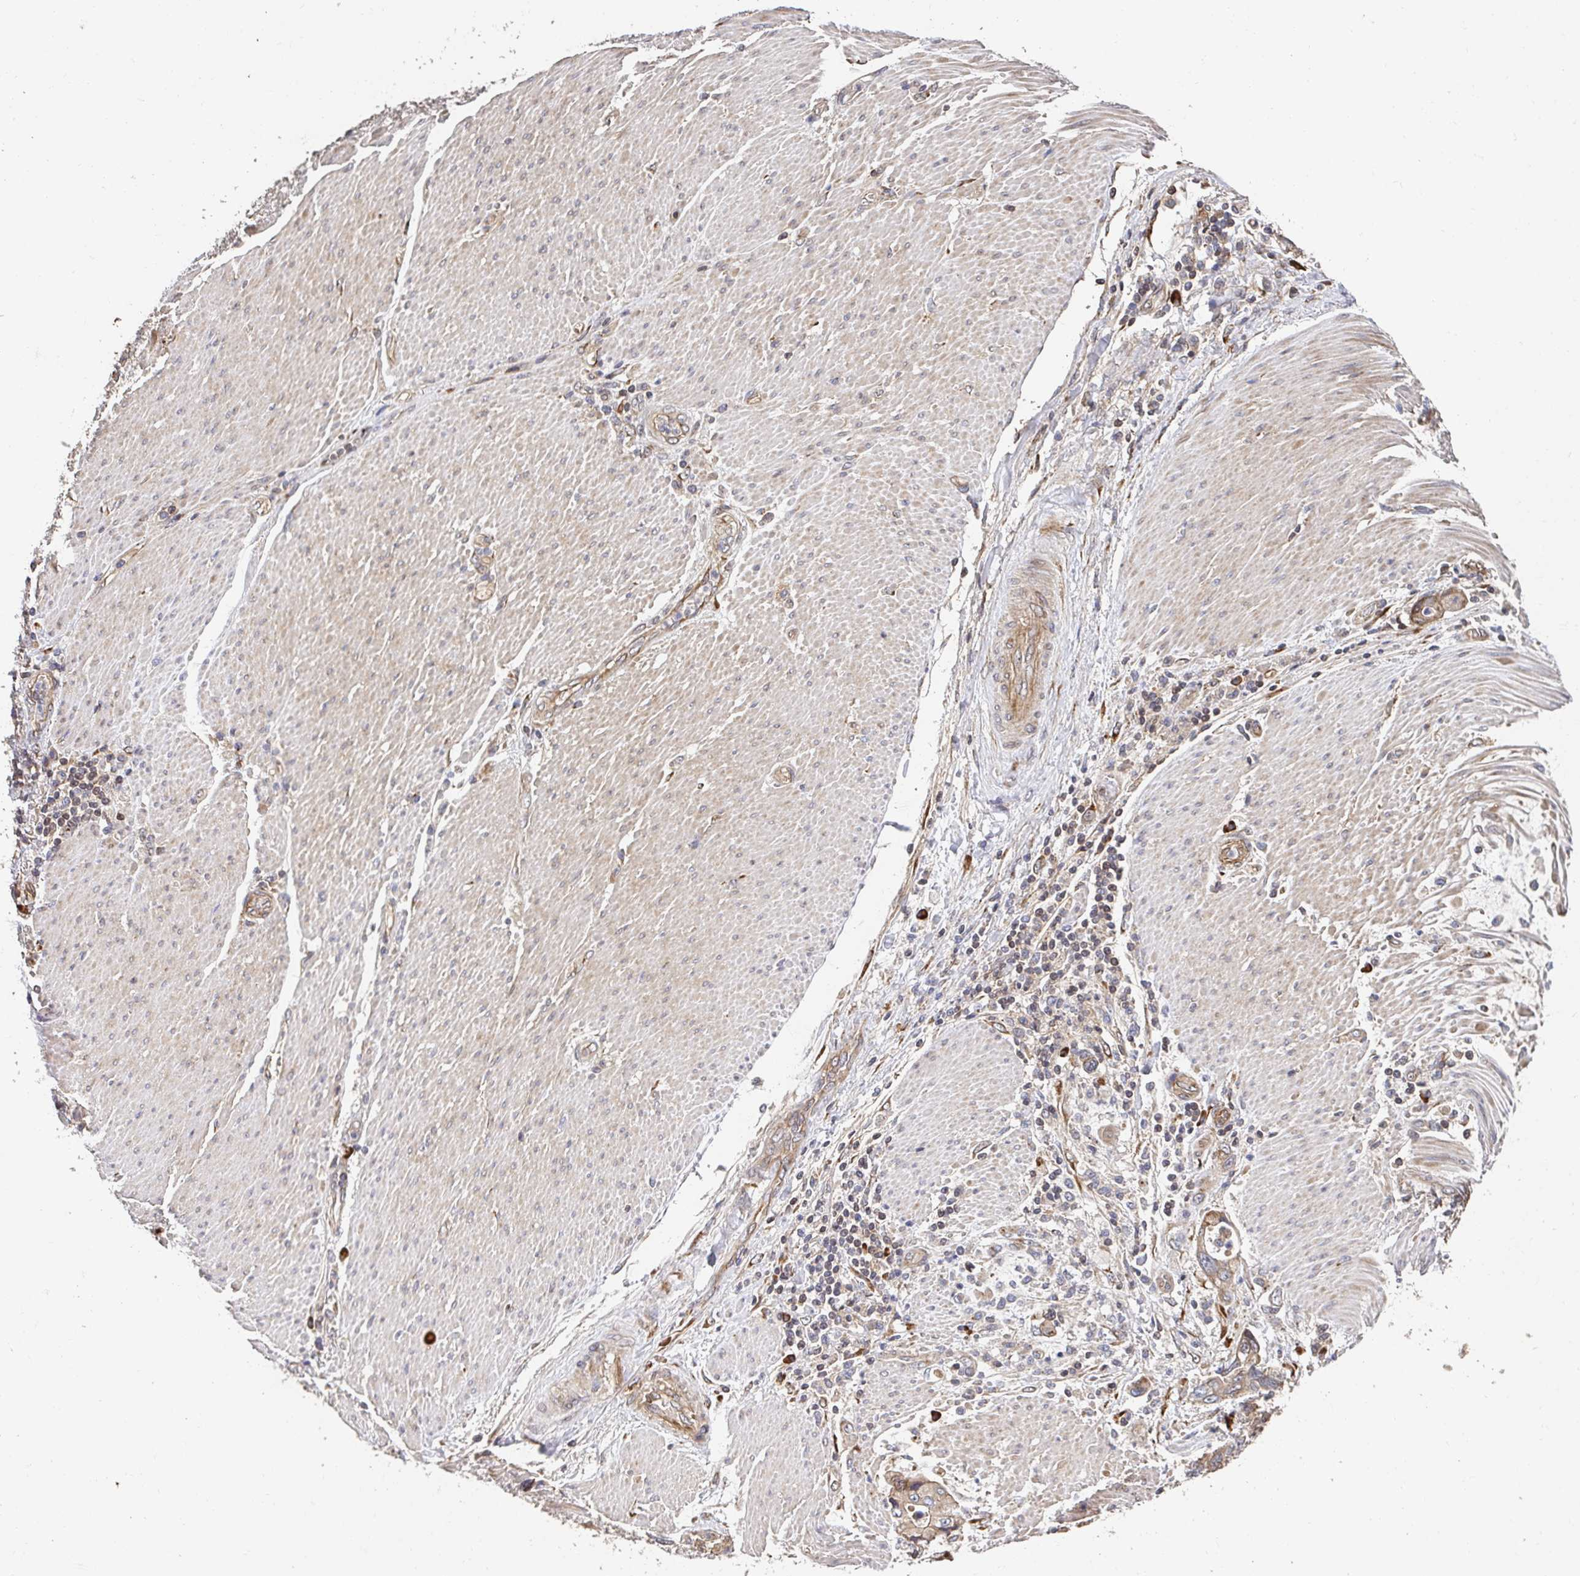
{"staining": {"intensity": "weak", "quantity": ">75%", "location": "cytoplasmic/membranous"}, "tissue": "stomach cancer", "cell_type": "Tumor cells", "image_type": "cancer", "snomed": [{"axis": "morphology", "description": "Adenocarcinoma, NOS"}, {"axis": "topography", "description": "Pancreas"}, {"axis": "topography", "description": "Stomach, upper"}], "caption": "Weak cytoplasmic/membranous positivity is seen in about >75% of tumor cells in stomach cancer (adenocarcinoma).", "gene": "APBB1", "patient": {"sex": "male", "age": 77}}